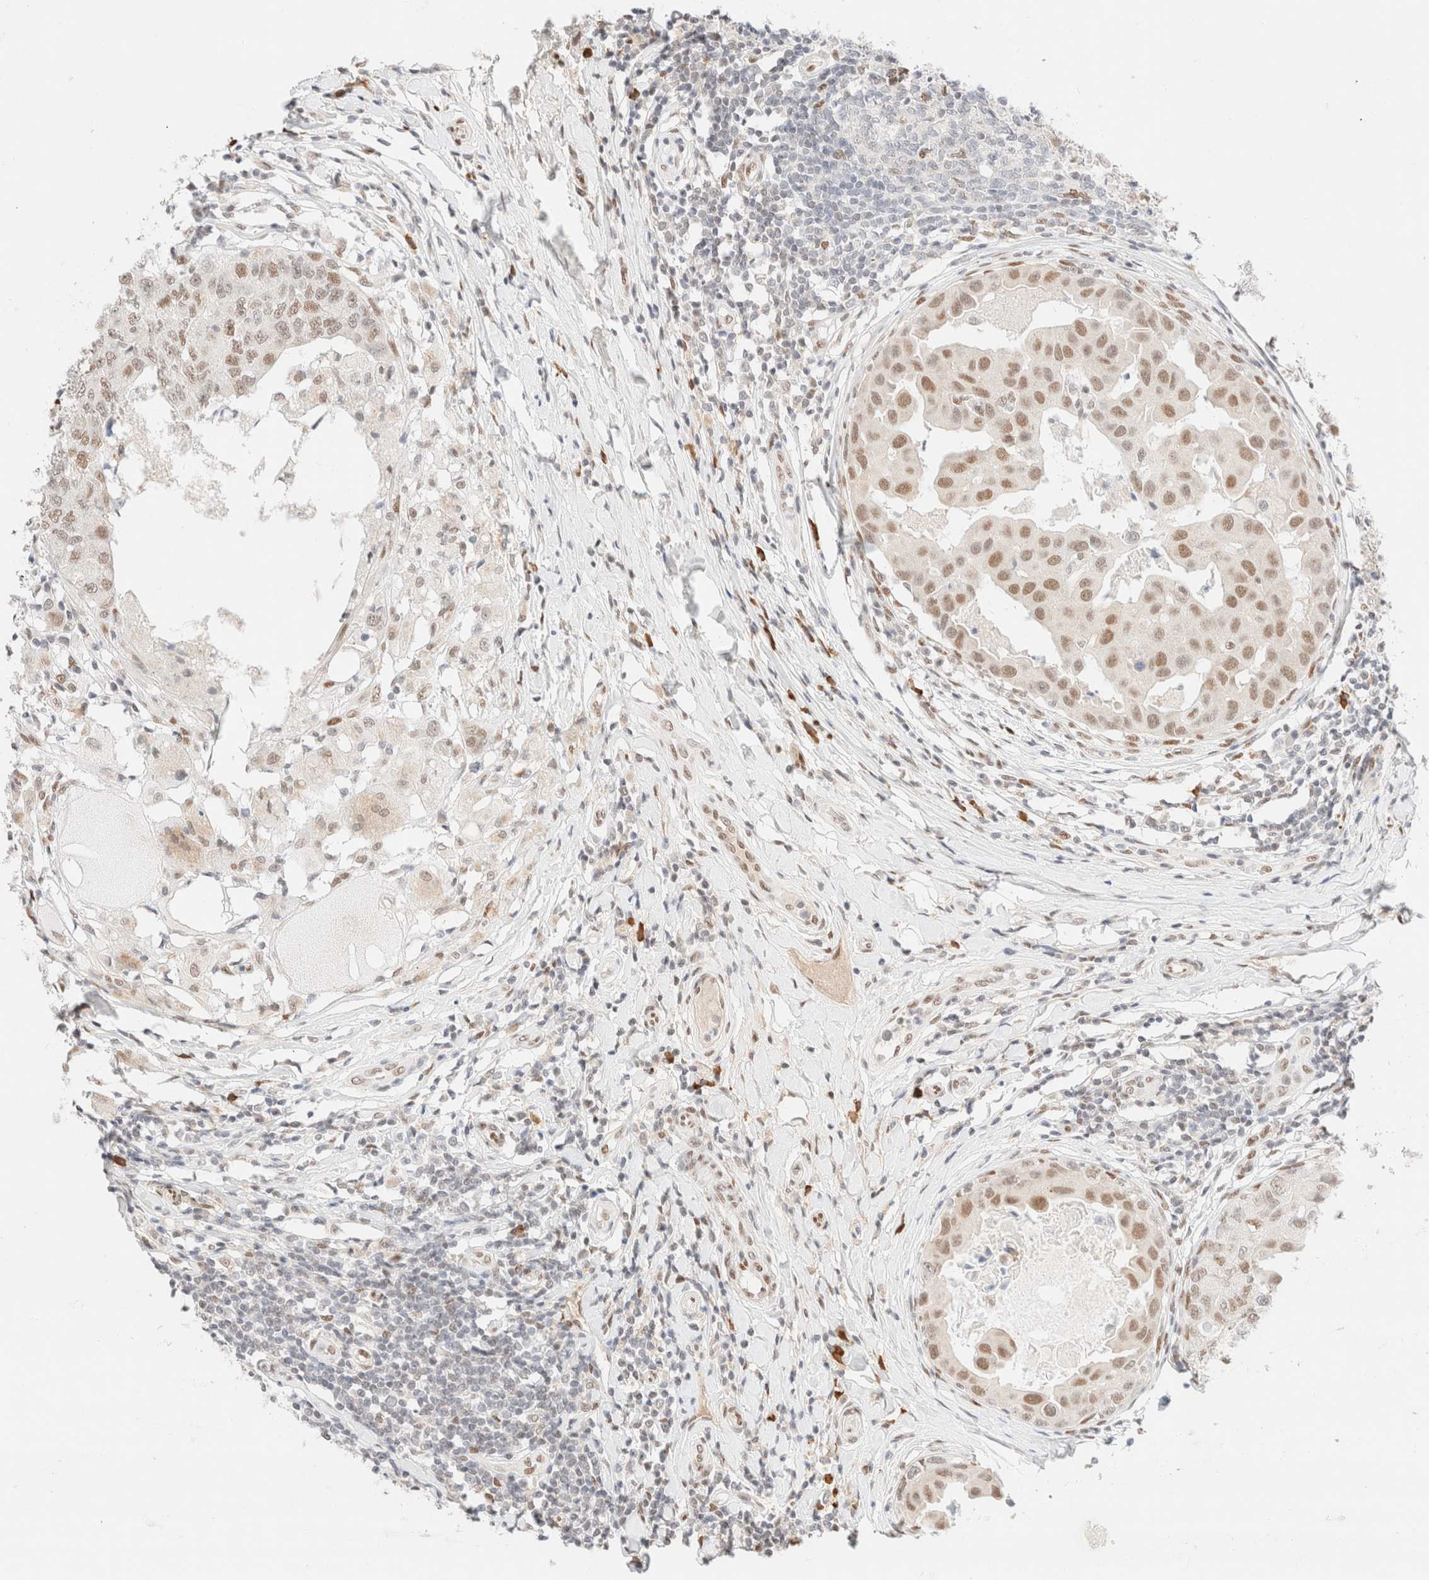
{"staining": {"intensity": "moderate", "quantity": "25%-75%", "location": "nuclear"}, "tissue": "breast cancer", "cell_type": "Tumor cells", "image_type": "cancer", "snomed": [{"axis": "morphology", "description": "Duct carcinoma"}, {"axis": "topography", "description": "Breast"}], "caption": "Protein staining shows moderate nuclear staining in approximately 25%-75% of tumor cells in breast invasive ductal carcinoma. Nuclei are stained in blue.", "gene": "CIC", "patient": {"sex": "female", "age": 27}}